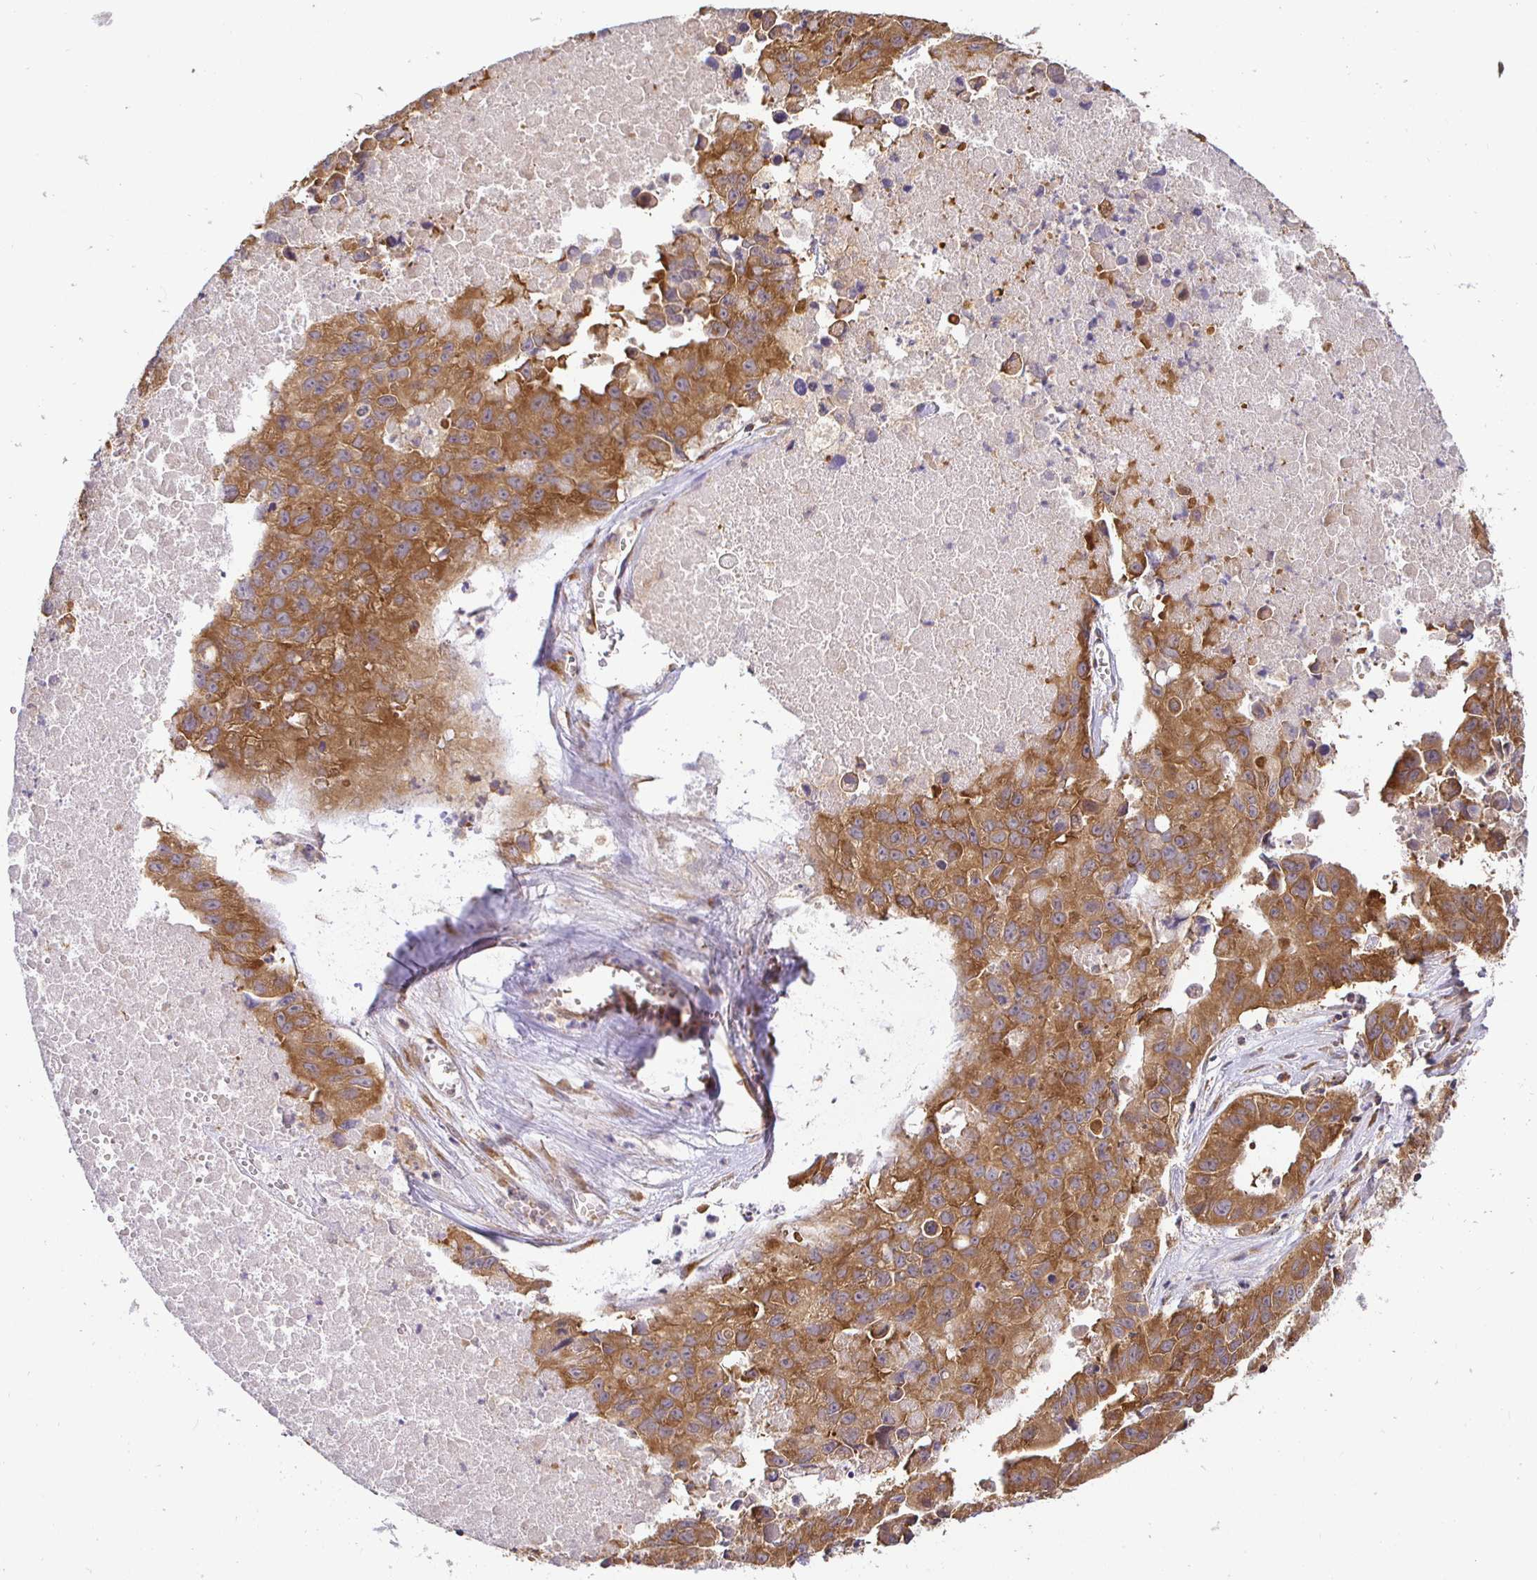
{"staining": {"intensity": "moderate", "quantity": ">75%", "location": "cytoplasmic/membranous"}, "tissue": "lung cancer", "cell_type": "Tumor cells", "image_type": "cancer", "snomed": [{"axis": "morphology", "description": "Adenocarcinoma, NOS"}, {"axis": "topography", "description": "Lymph node"}, {"axis": "topography", "description": "Lung"}], "caption": "Lung cancer (adenocarcinoma) stained for a protein (brown) demonstrates moderate cytoplasmic/membranous positive expression in approximately >75% of tumor cells.", "gene": "IRAK1", "patient": {"sex": "male", "age": 64}}